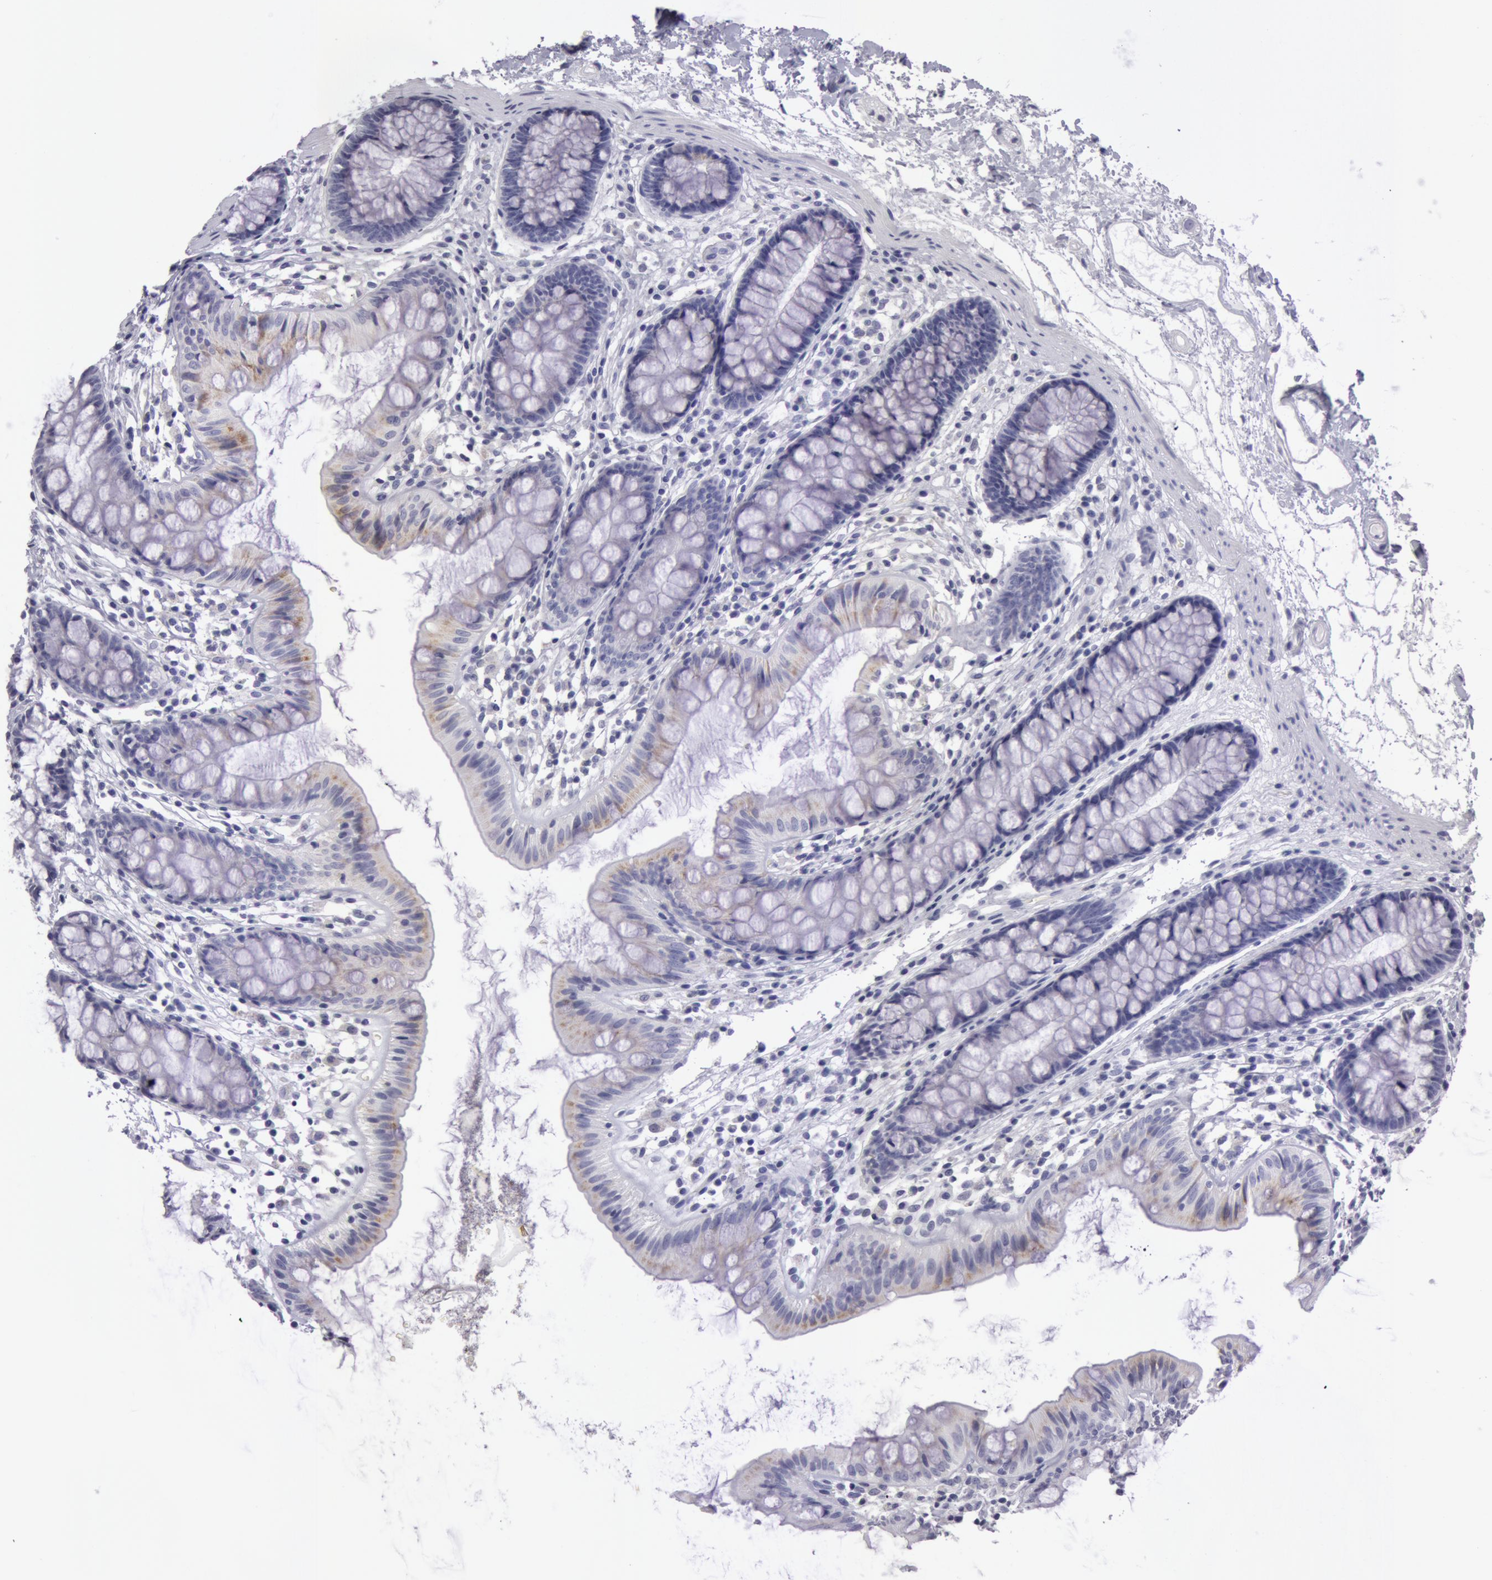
{"staining": {"intensity": "negative", "quantity": "none", "location": "none"}, "tissue": "colon", "cell_type": "Endothelial cells", "image_type": "normal", "snomed": [{"axis": "morphology", "description": "Normal tissue, NOS"}, {"axis": "topography", "description": "Colon"}], "caption": "This is an immunohistochemistry (IHC) image of unremarkable colon. There is no expression in endothelial cells.", "gene": "AMACR", "patient": {"sex": "female", "age": 52}}